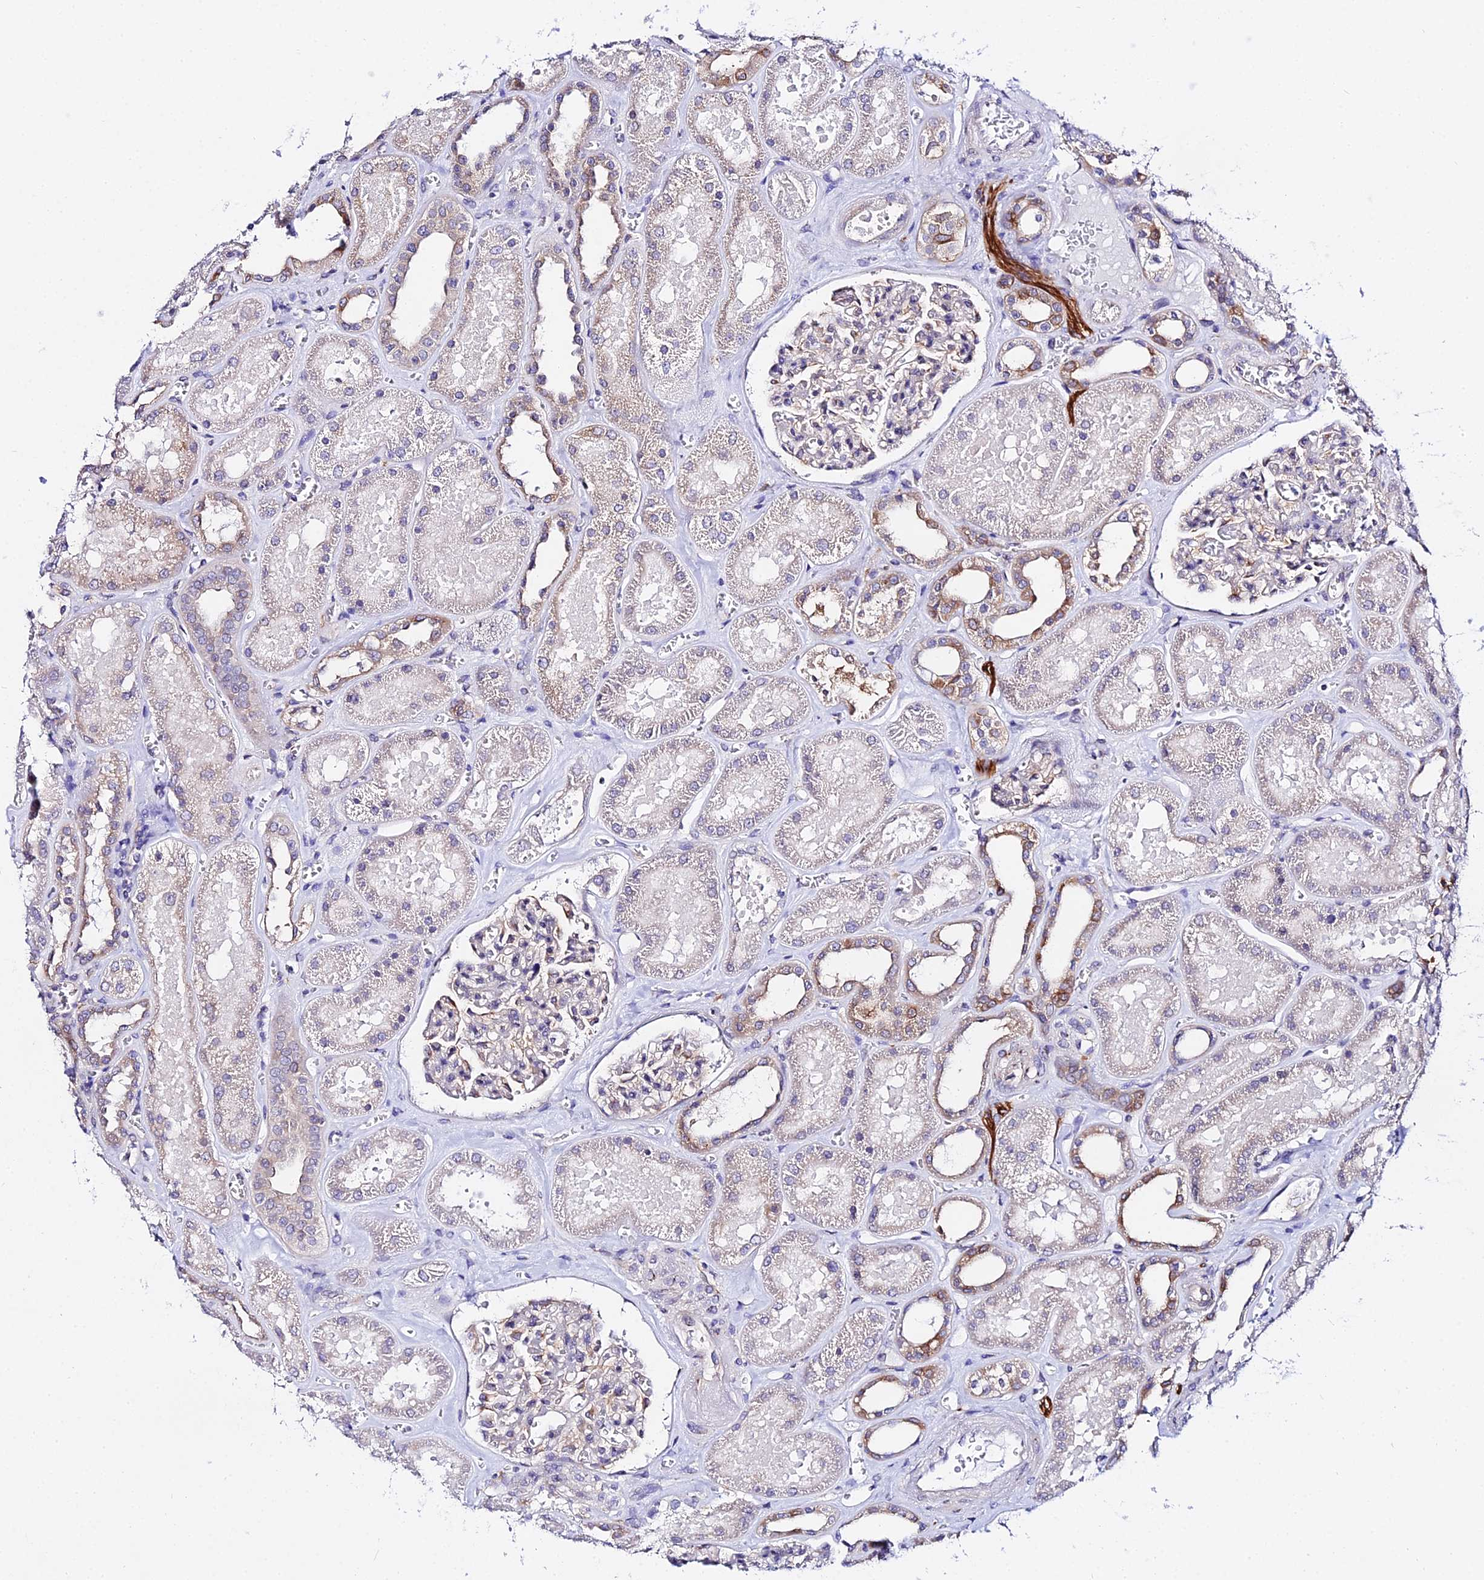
{"staining": {"intensity": "moderate", "quantity": "<25%", "location": "cytoplasmic/membranous"}, "tissue": "kidney", "cell_type": "Cells in glomeruli", "image_type": "normal", "snomed": [{"axis": "morphology", "description": "Normal tissue, NOS"}, {"axis": "morphology", "description": "Adenocarcinoma, NOS"}, {"axis": "topography", "description": "Kidney"}], "caption": "Kidney stained with a brown dye displays moderate cytoplasmic/membranous positive expression in approximately <25% of cells in glomeruli.", "gene": "ATG16L2", "patient": {"sex": "female", "age": 68}}